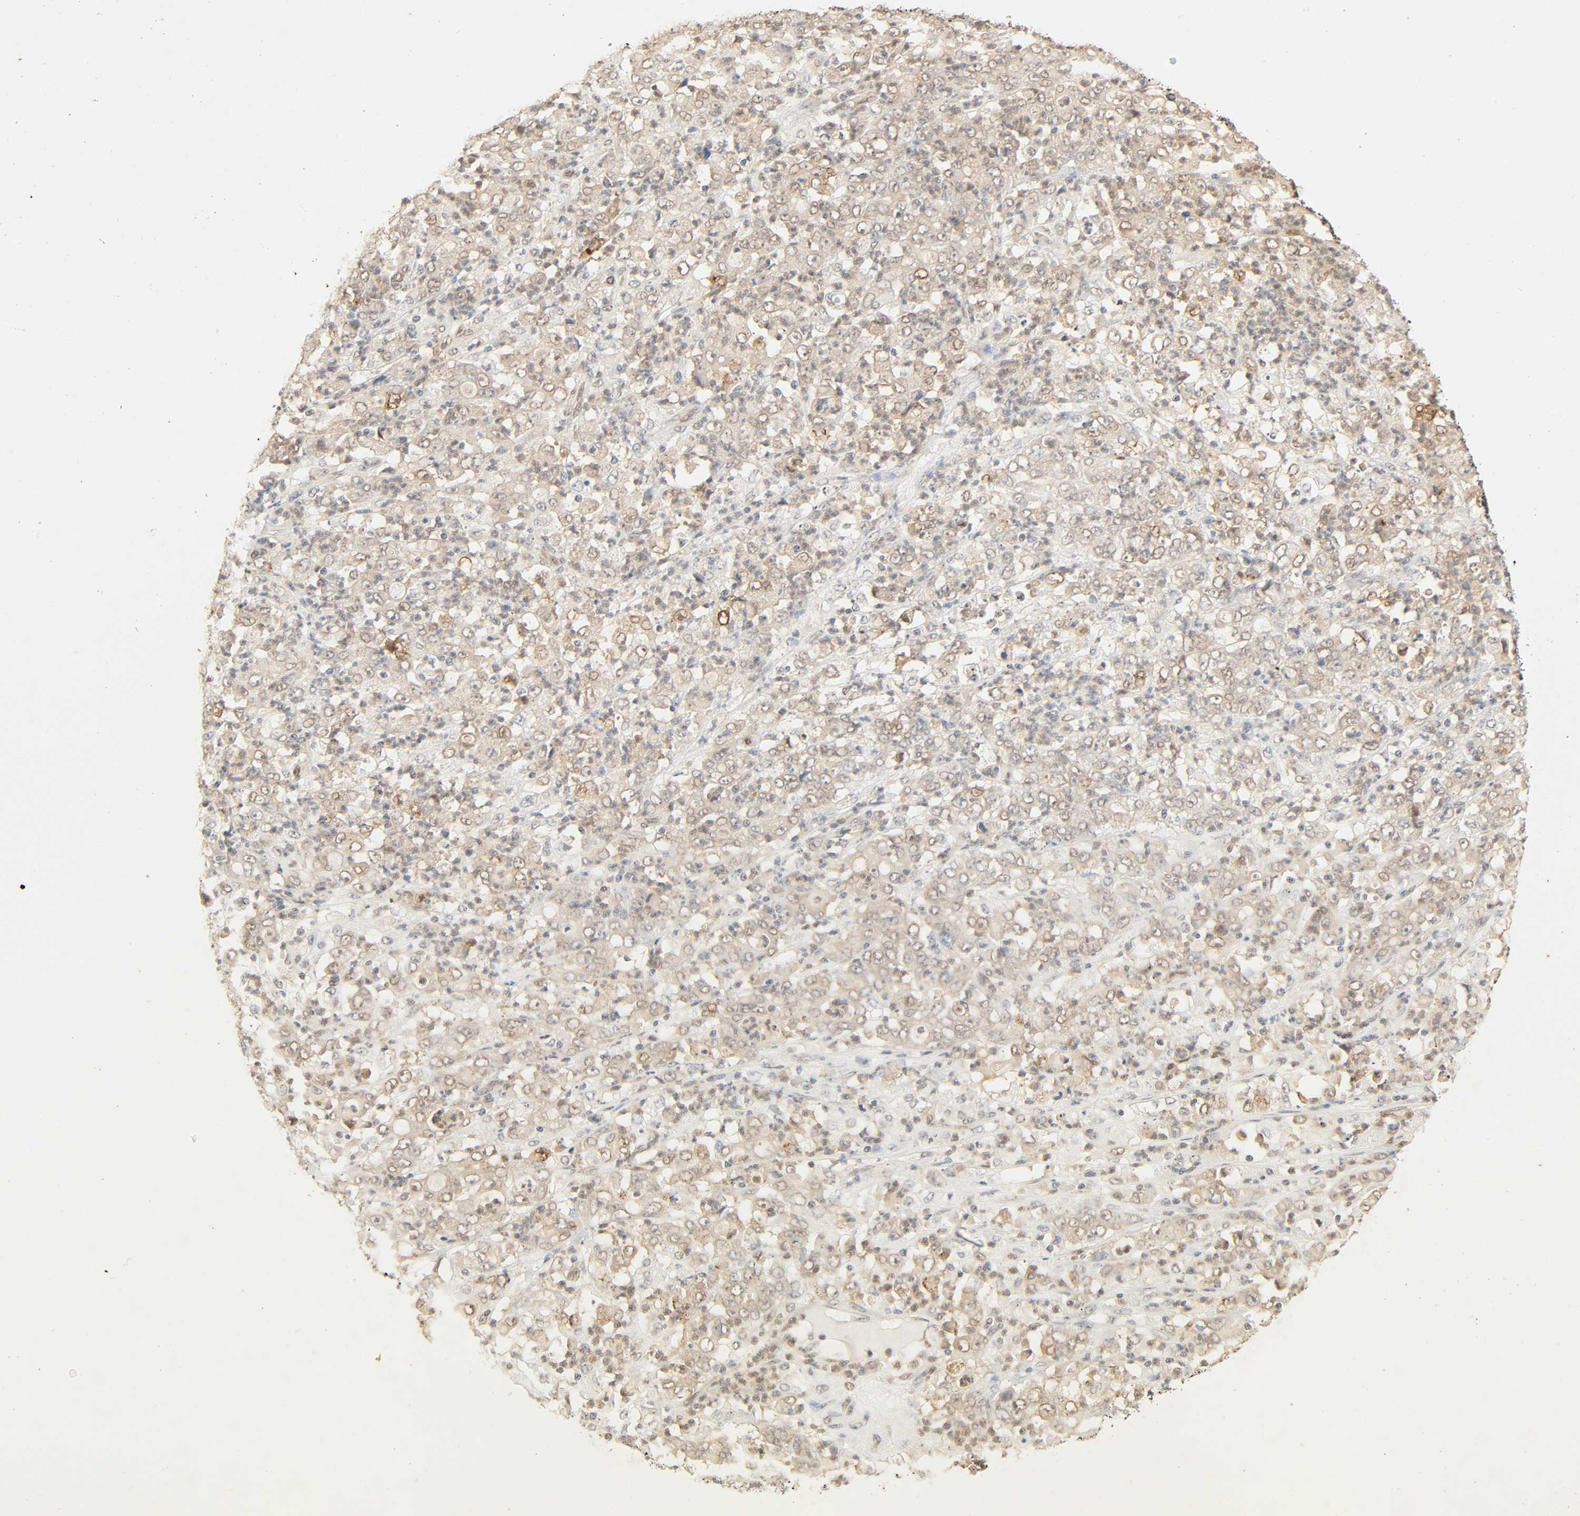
{"staining": {"intensity": "weak", "quantity": "25%-75%", "location": "nuclear"}, "tissue": "stomach cancer", "cell_type": "Tumor cells", "image_type": "cancer", "snomed": [{"axis": "morphology", "description": "Adenocarcinoma, NOS"}, {"axis": "topography", "description": "Stomach, lower"}], "caption": "Human stomach cancer (adenocarcinoma) stained for a protein (brown) exhibits weak nuclear positive positivity in about 25%-75% of tumor cells.", "gene": "UBC", "patient": {"sex": "female", "age": 71}}